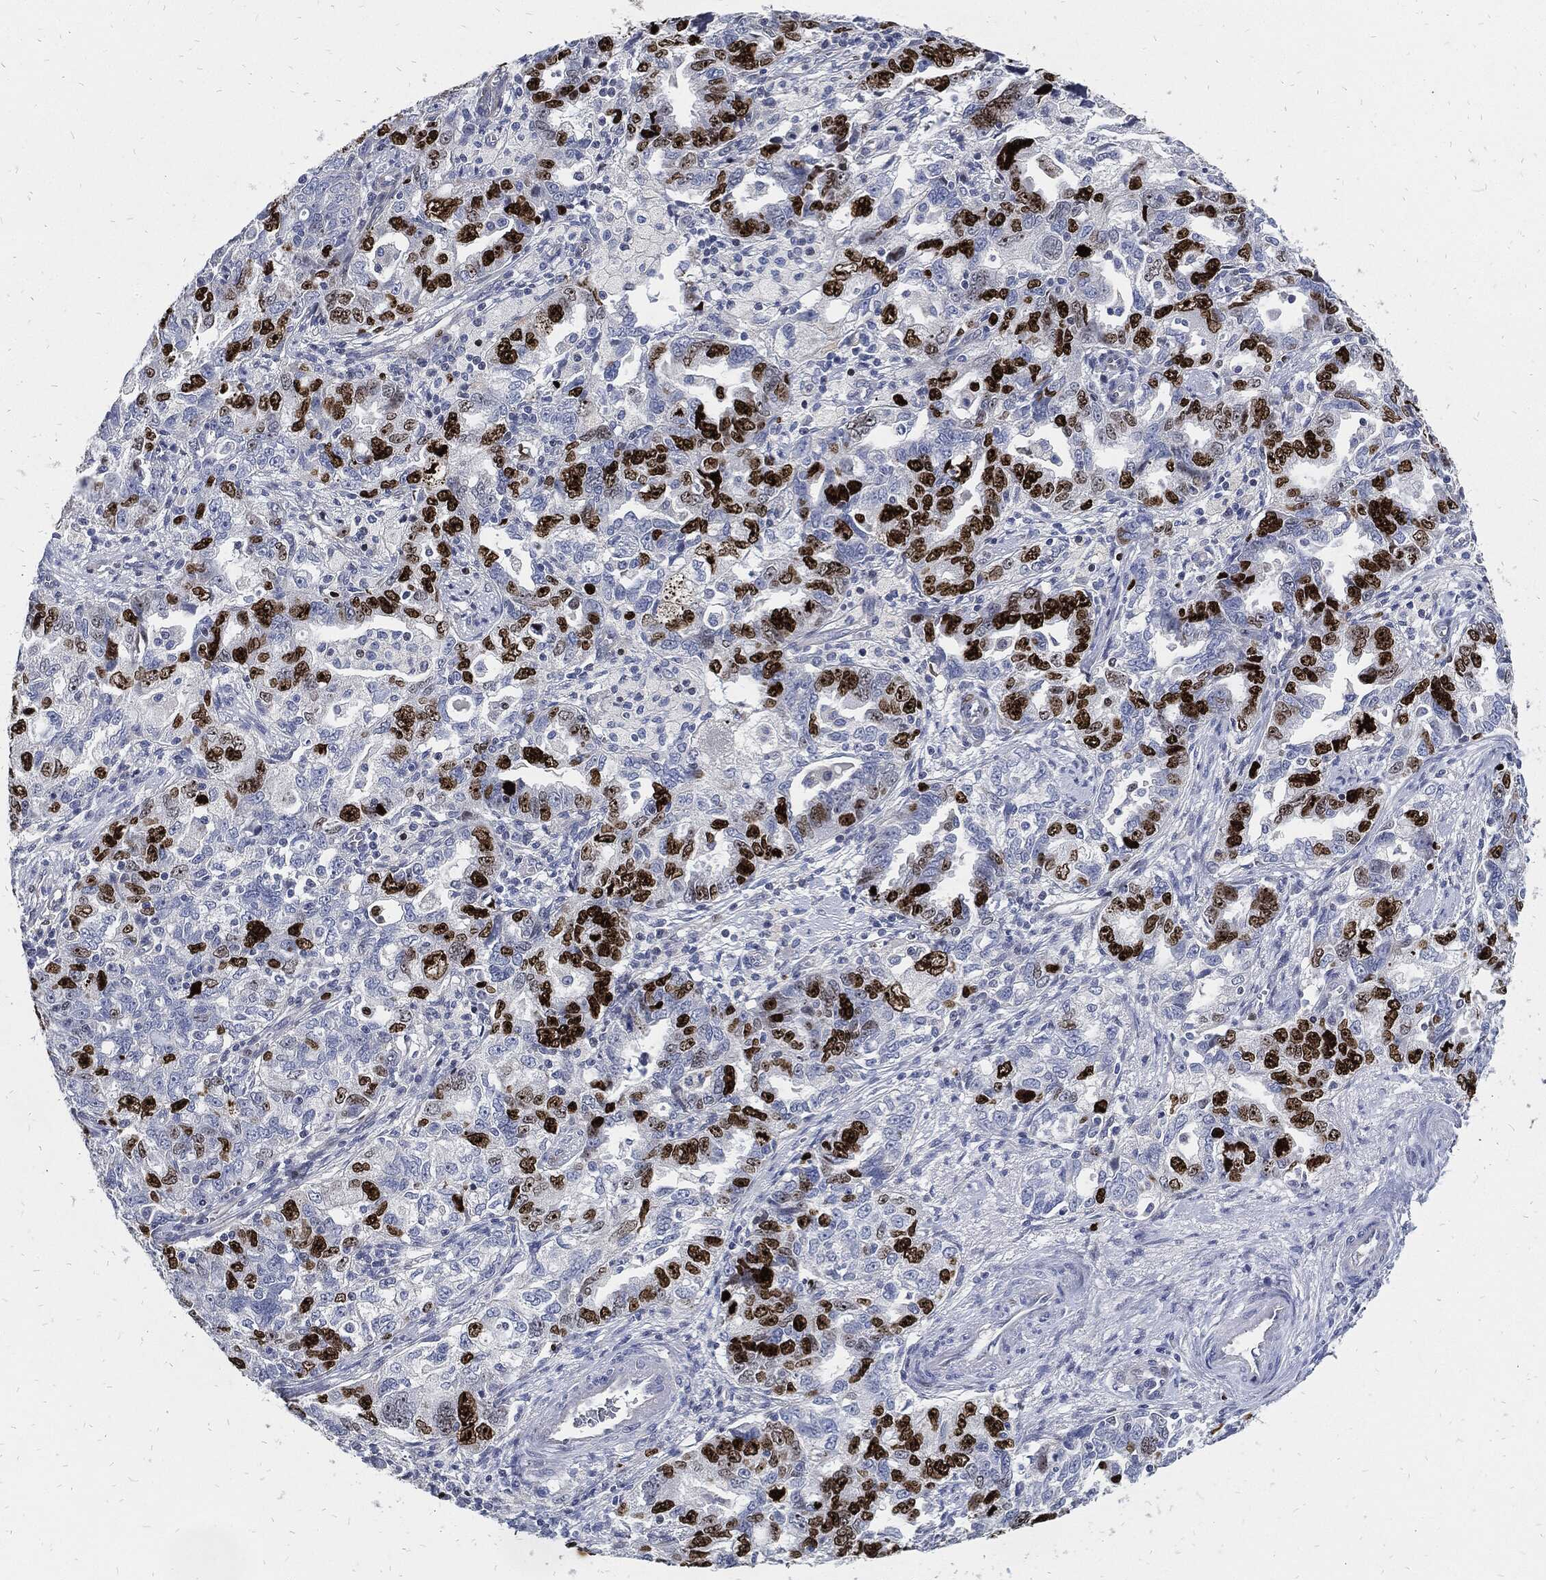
{"staining": {"intensity": "strong", "quantity": "25%-75%", "location": "nuclear"}, "tissue": "ovarian cancer", "cell_type": "Tumor cells", "image_type": "cancer", "snomed": [{"axis": "morphology", "description": "Cystadenocarcinoma, serous, NOS"}, {"axis": "topography", "description": "Ovary"}], "caption": "Human ovarian cancer (serous cystadenocarcinoma) stained with a brown dye demonstrates strong nuclear positive expression in approximately 25%-75% of tumor cells.", "gene": "MKI67", "patient": {"sex": "female", "age": 51}}